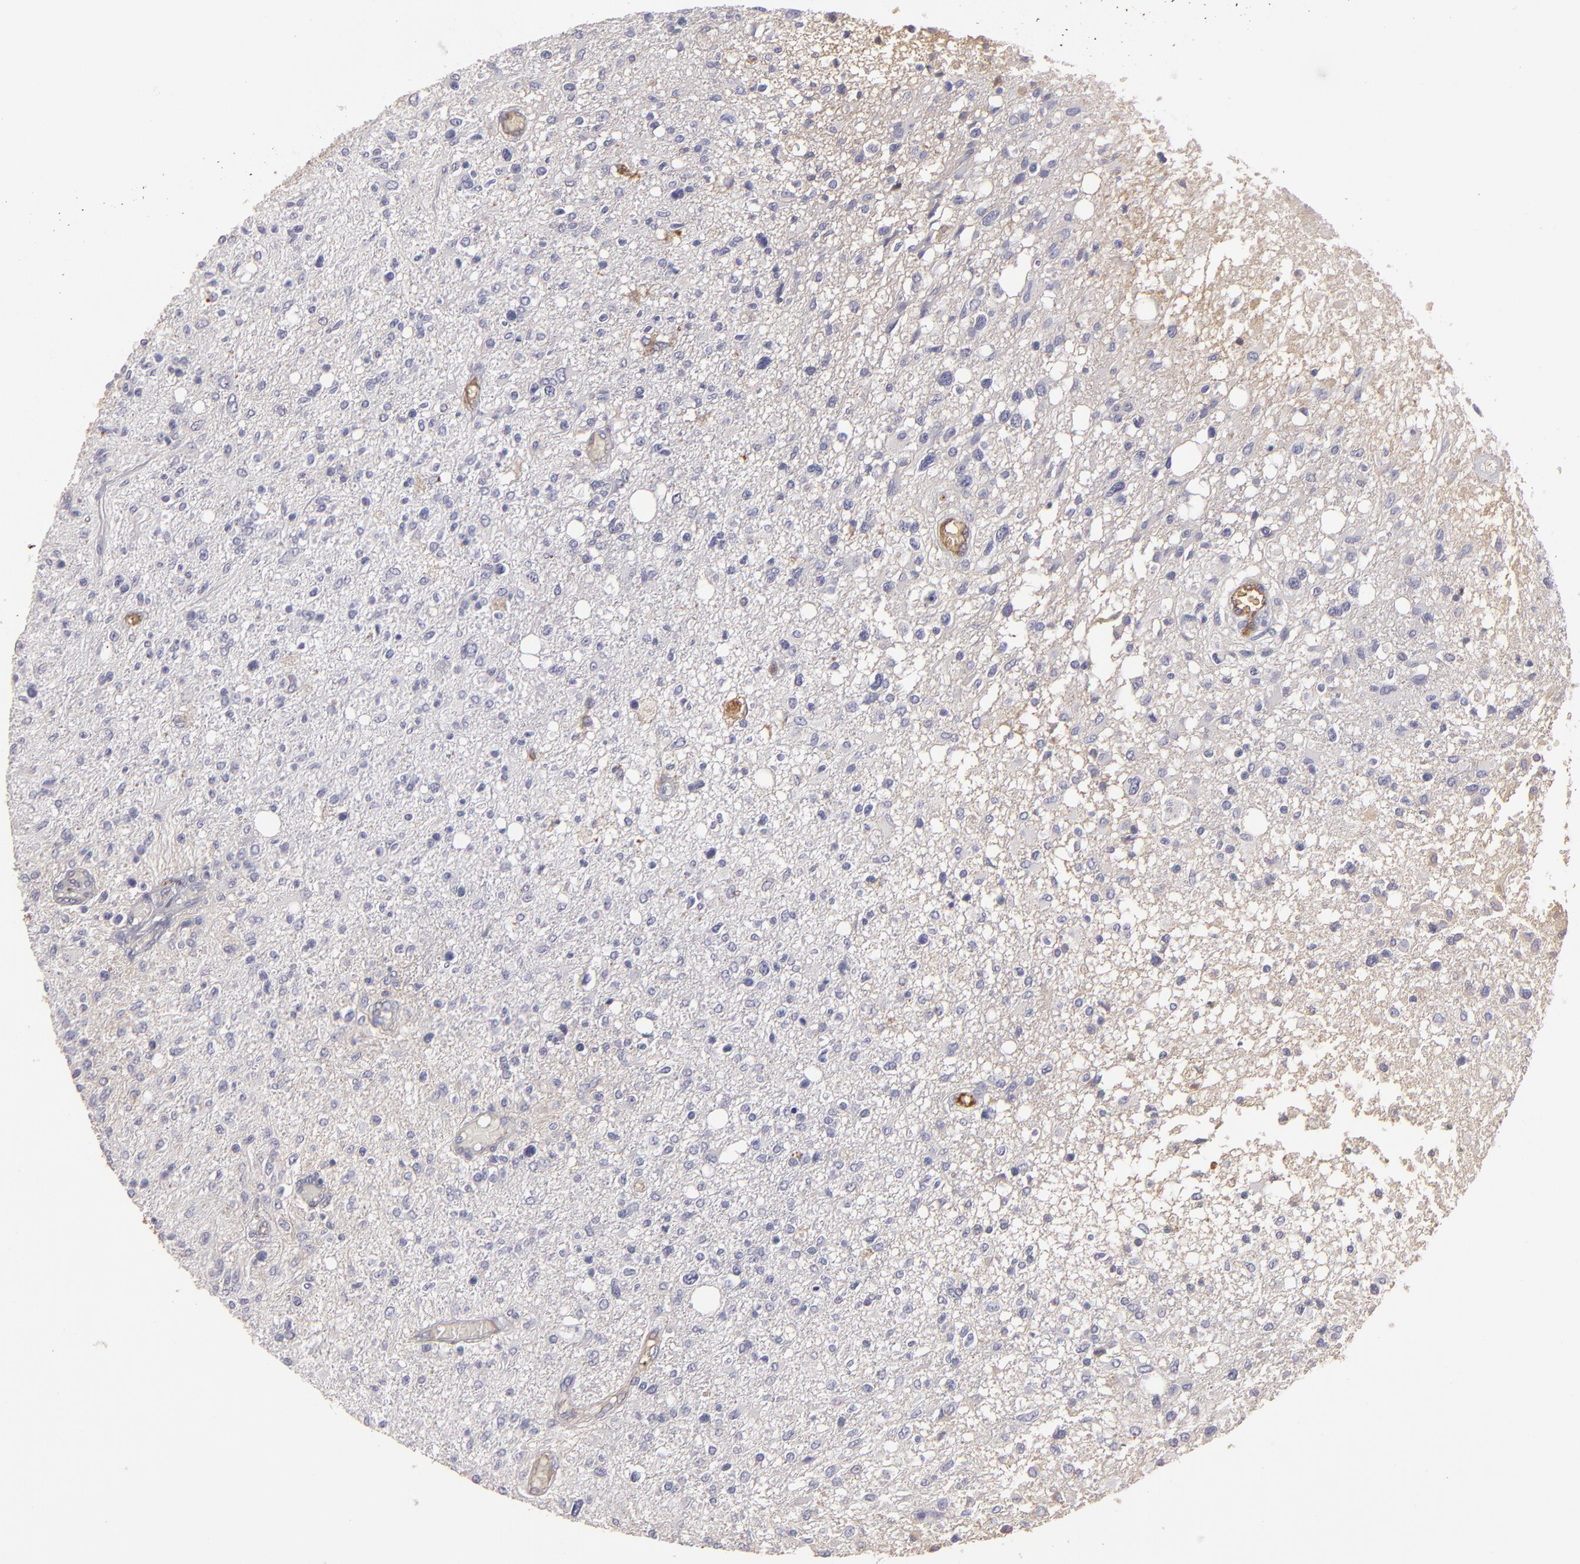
{"staining": {"intensity": "negative", "quantity": "none", "location": "none"}, "tissue": "glioma", "cell_type": "Tumor cells", "image_type": "cancer", "snomed": [{"axis": "morphology", "description": "Glioma, malignant, High grade"}, {"axis": "topography", "description": "Cerebral cortex"}], "caption": "Protein analysis of malignant high-grade glioma shows no significant expression in tumor cells.", "gene": "ABCC4", "patient": {"sex": "male", "age": 76}}